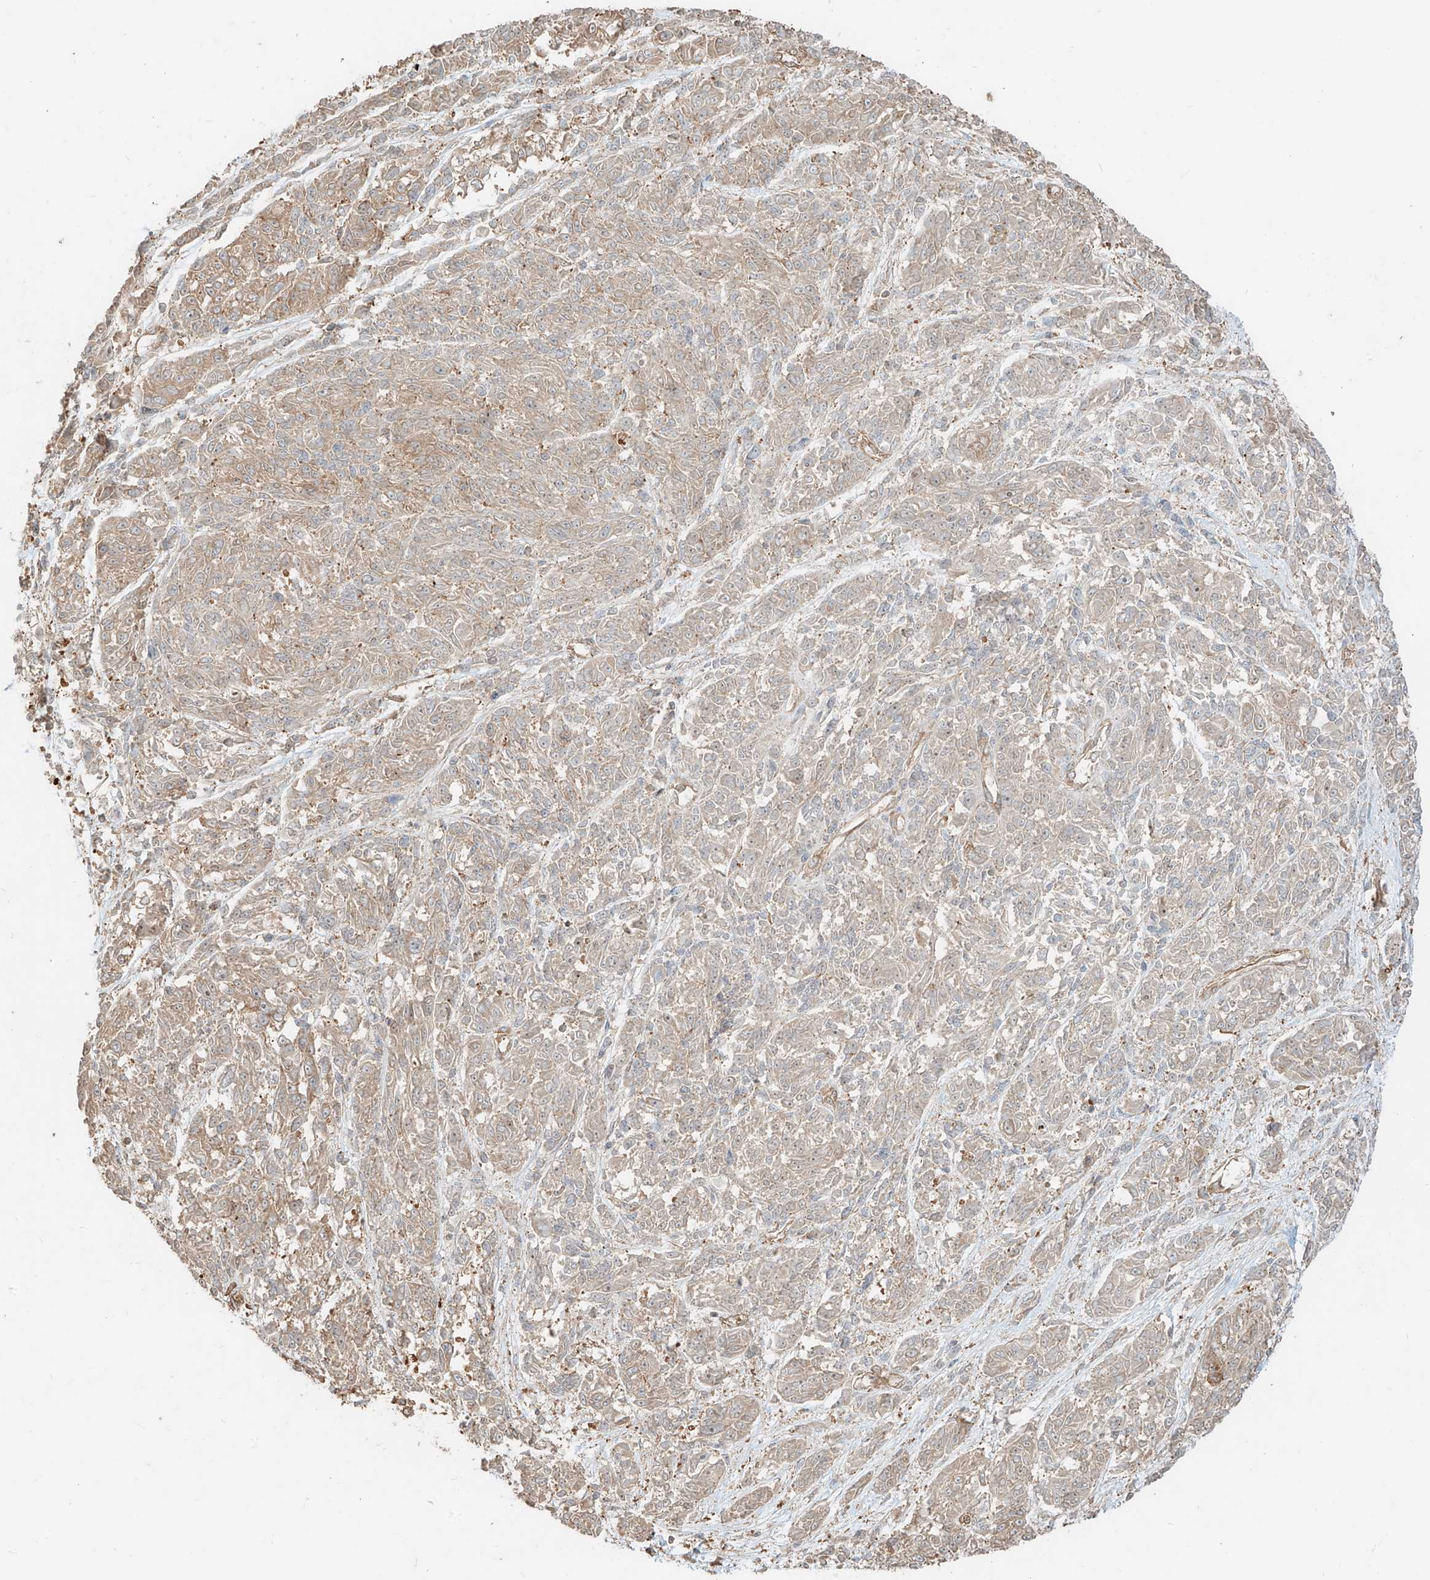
{"staining": {"intensity": "moderate", "quantity": "25%-75%", "location": "cytoplasmic/membranous"}, "tissue": "melanoma", "cell_type": "Tumor cells", "image_type": "cancer", "snomed": [{"axis": "morphology", "description": "Malignant melanoma, NOS"}, {"axis": "topography", "description": "Skin"}], "caption": "Malignant melanoma tissue demonstrates moderate cytoplasmic/membranous positivity in about 25%-75% of tumor cells", "gene": "CCDC115", "patient": {"sex": "male", "age": 53}}